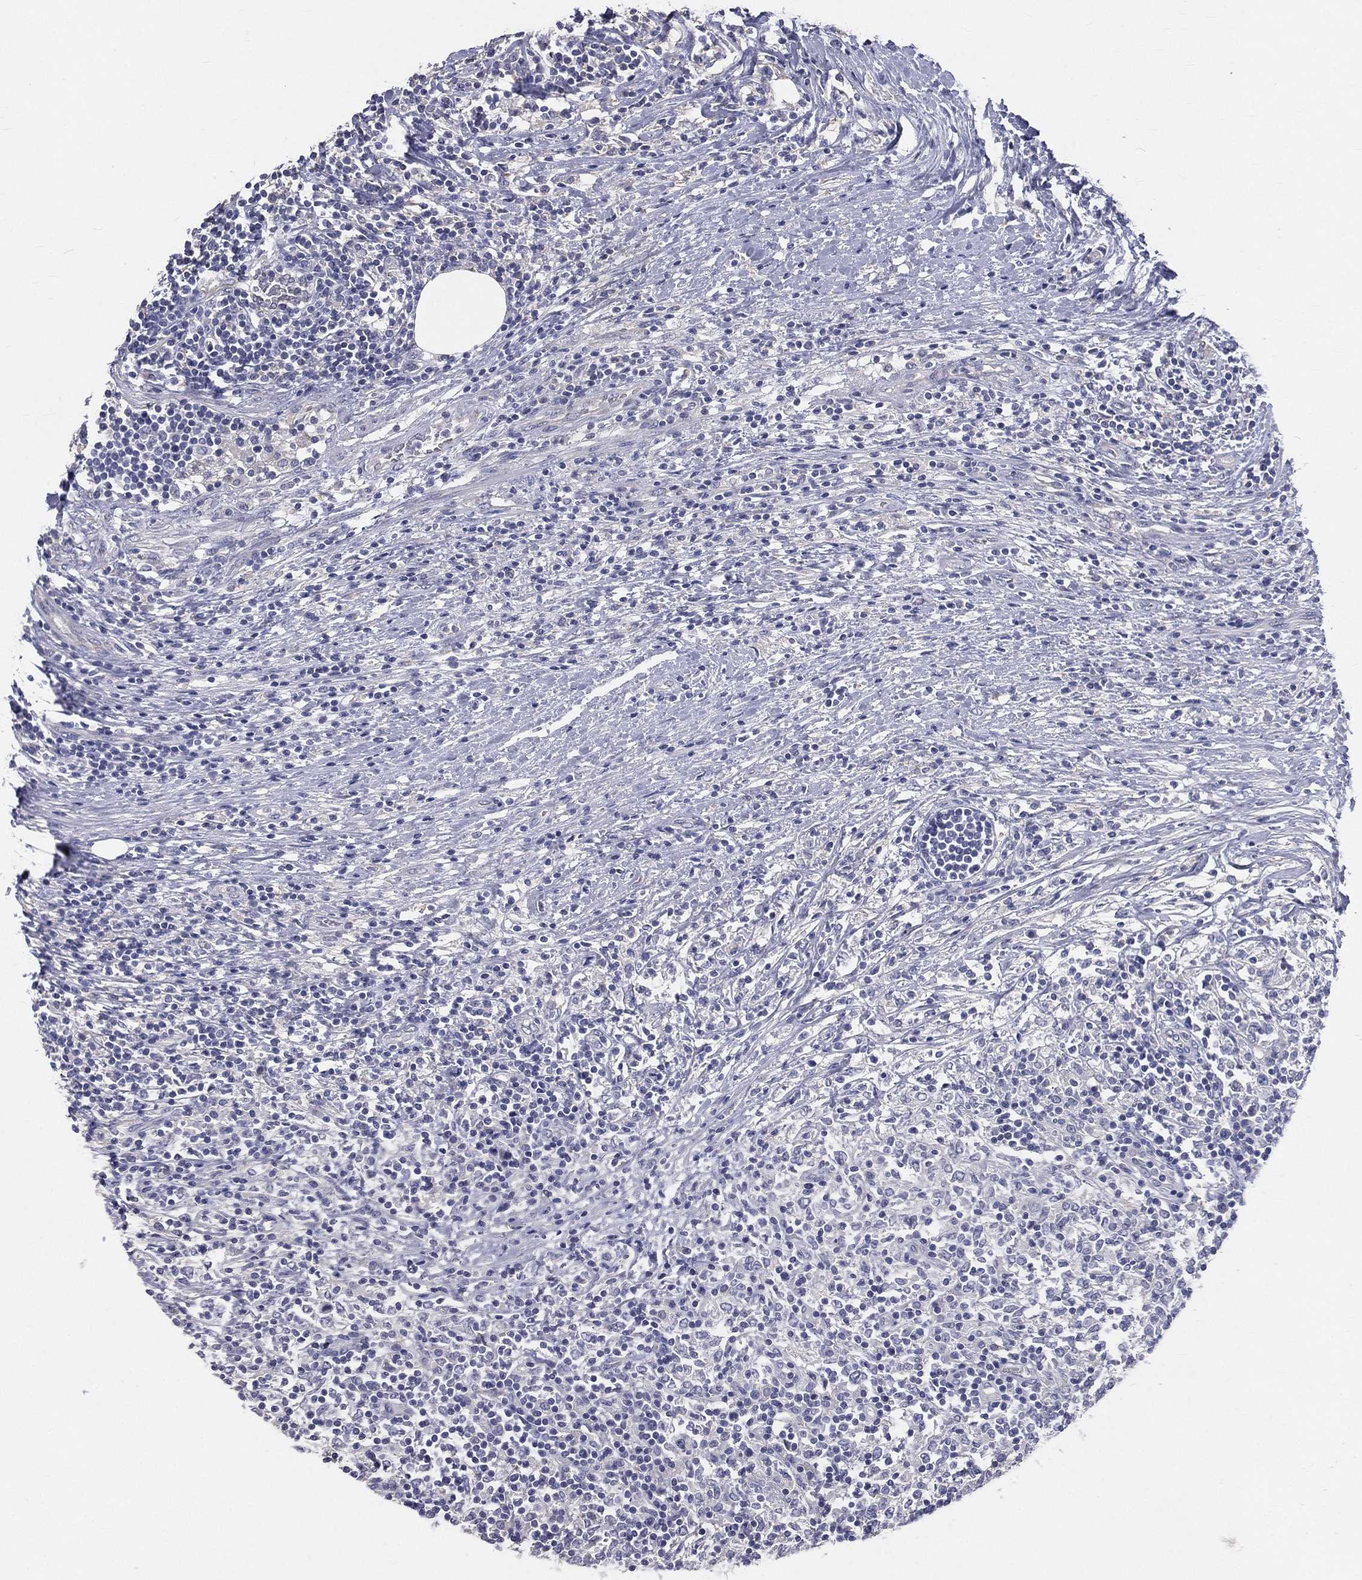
{"staining": {"intensity": "negative", "quantity": "none", "location": "none"}, "tissue": "lymphoma", "cell_type": "Tumor cells", "image_type": "cancer", "snomed": [{"axis": "morphology", "description": "Malignant lymphoma, non-Hodgkin's type, High grade"}, {"axis": "topography", "description": "Lymph node"}], "caption": "The image demonstrates no significant positivity in tumor cells of lymphoma. (Immunohistochemistry, brightfield microscopy, high magnification).", "gene": "MUC13", "patient": {"sex": "female", "age": 84}}